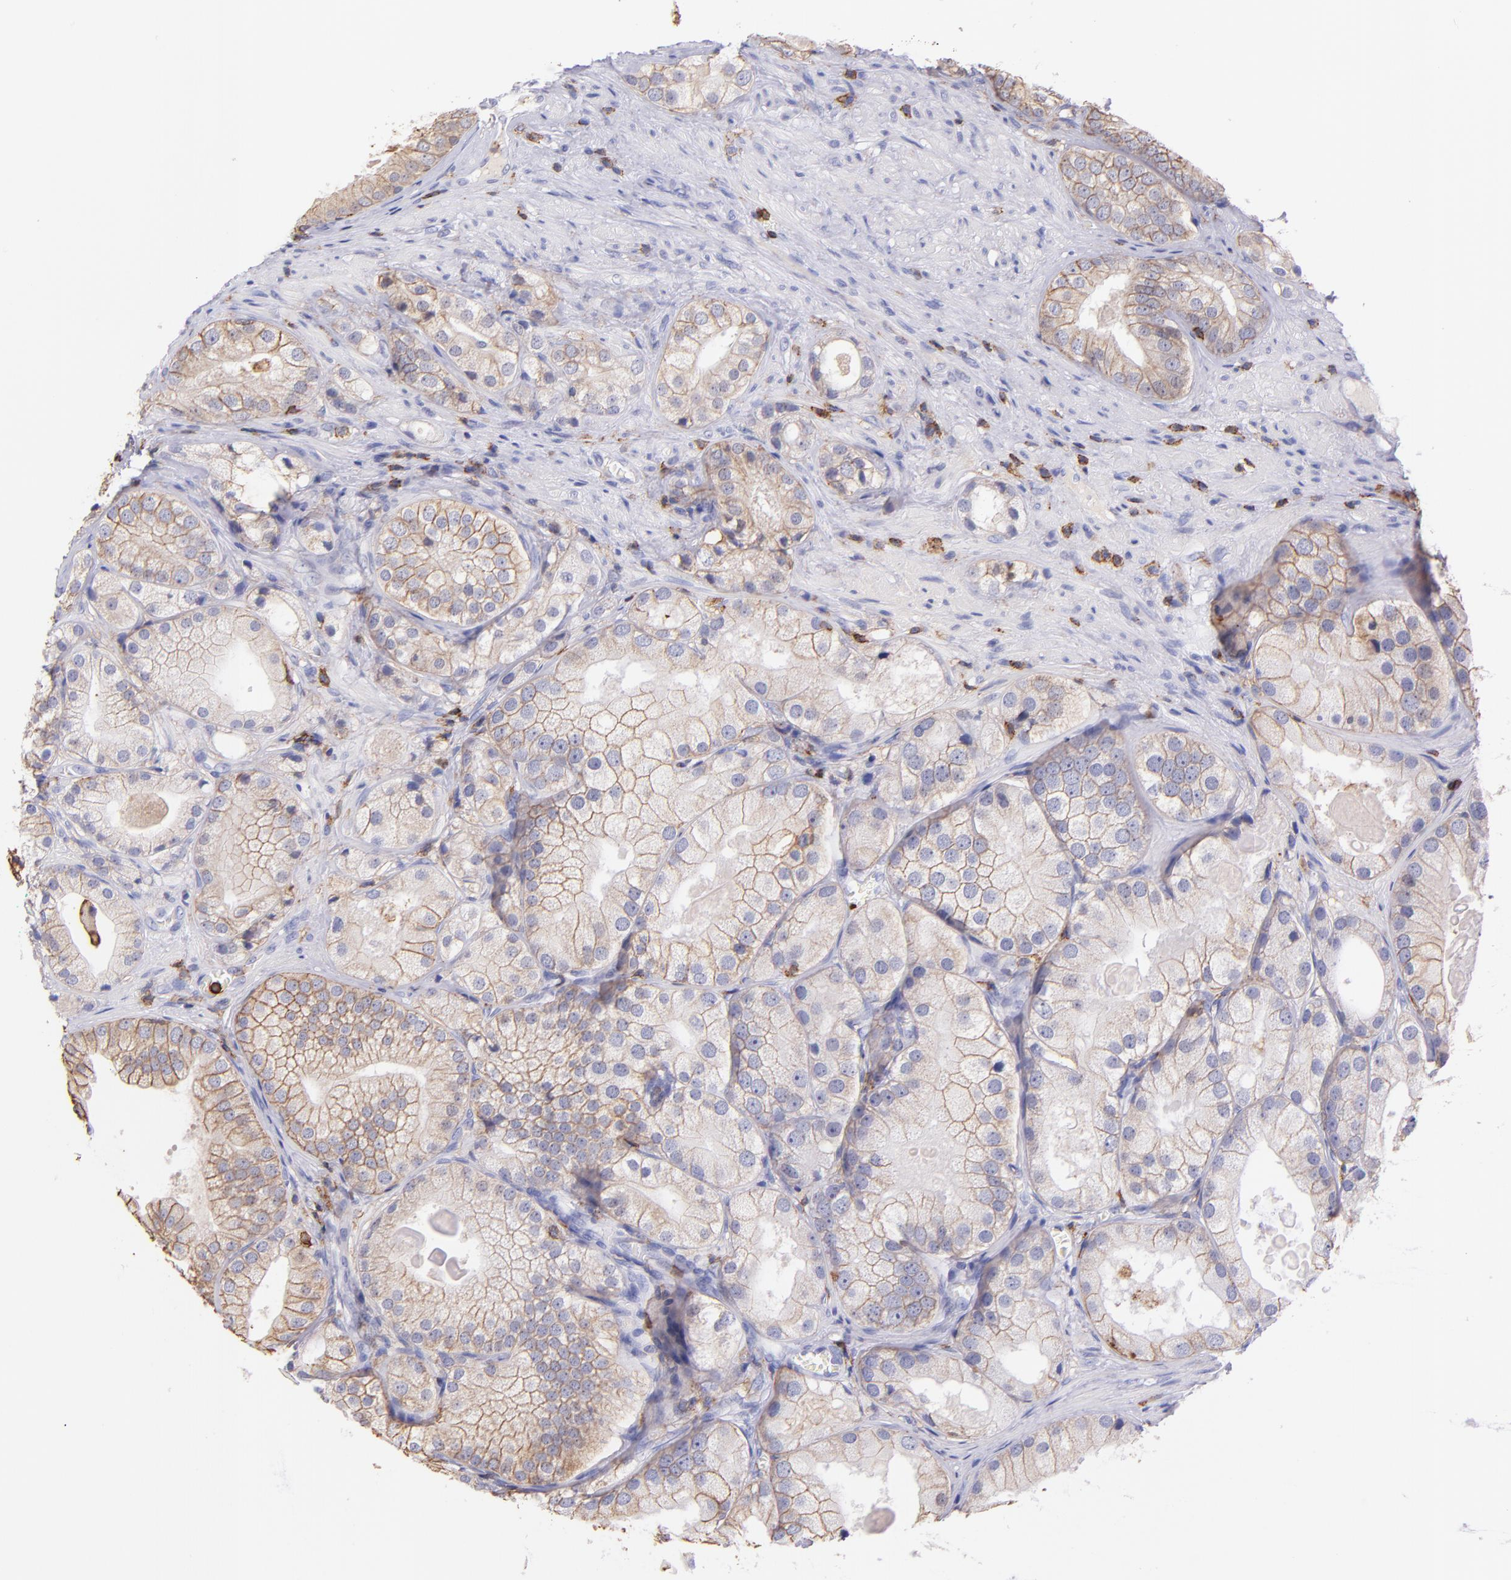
{"staining": {"intensity": "weak", "quantity": ">75%", "location": "cytoplasmic/membranous"}, "tissue": "prostate cancer", "cell_type": "Tumor cells", "image_type": "cancer", "snomed": [{"axis": "morphology", "description": "Adenocarcinoma, Low grade"}, {"axis": "topography", "description": "Prostate"}], "caption": "There is low levels of weak cytoplasmic/membranous staining in tumor cells of prostate low-grade adenocarcinoma, as demonstrated by immunohistochemical staining (brown color).", "gene": "SPN", "patient": {"sex": "male", "age": 69}}